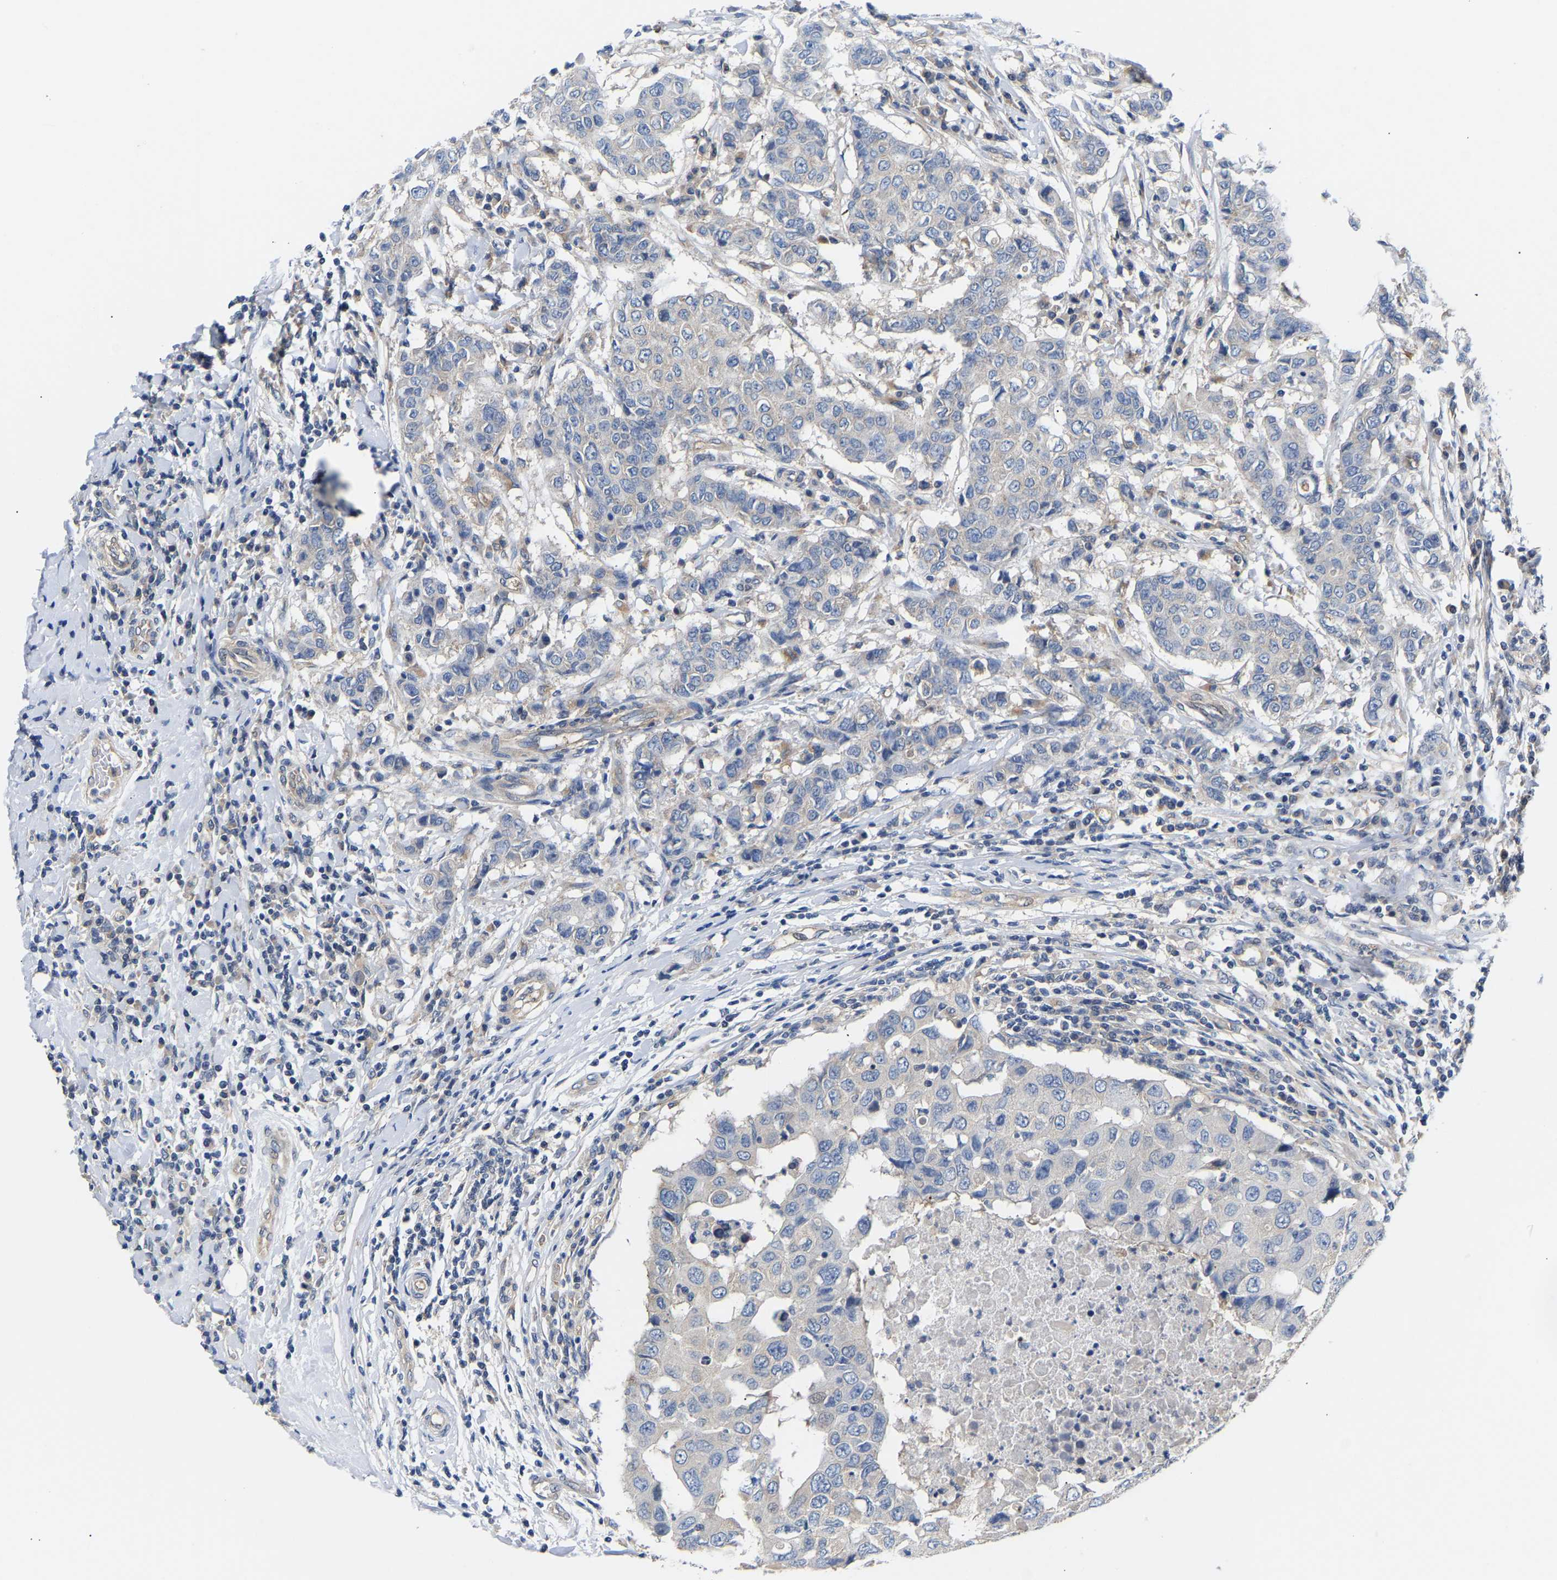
{"staining": {"intensity": "negative", "quantity": "none", "location": "none"}, "tissue": "breast cancer", "cell_type": "Tumor cells", "image_type": "cancer", "snomed": [{"axis": "morphology", "description": "Duct carcinoma"}, {"axis": "topography", "description": "Breast"}], "caption": "The photomicrograph shows no significant staining in tumor cells of breast intraductal carcinoma. Brightfield microscopy of immunohistochemistry (IHC) stained with DAB (brown) and hematoxylin (blue), captured at high magnification.", "gene": "AIMP2", "patient": {"sex": "female", "age": 27}}